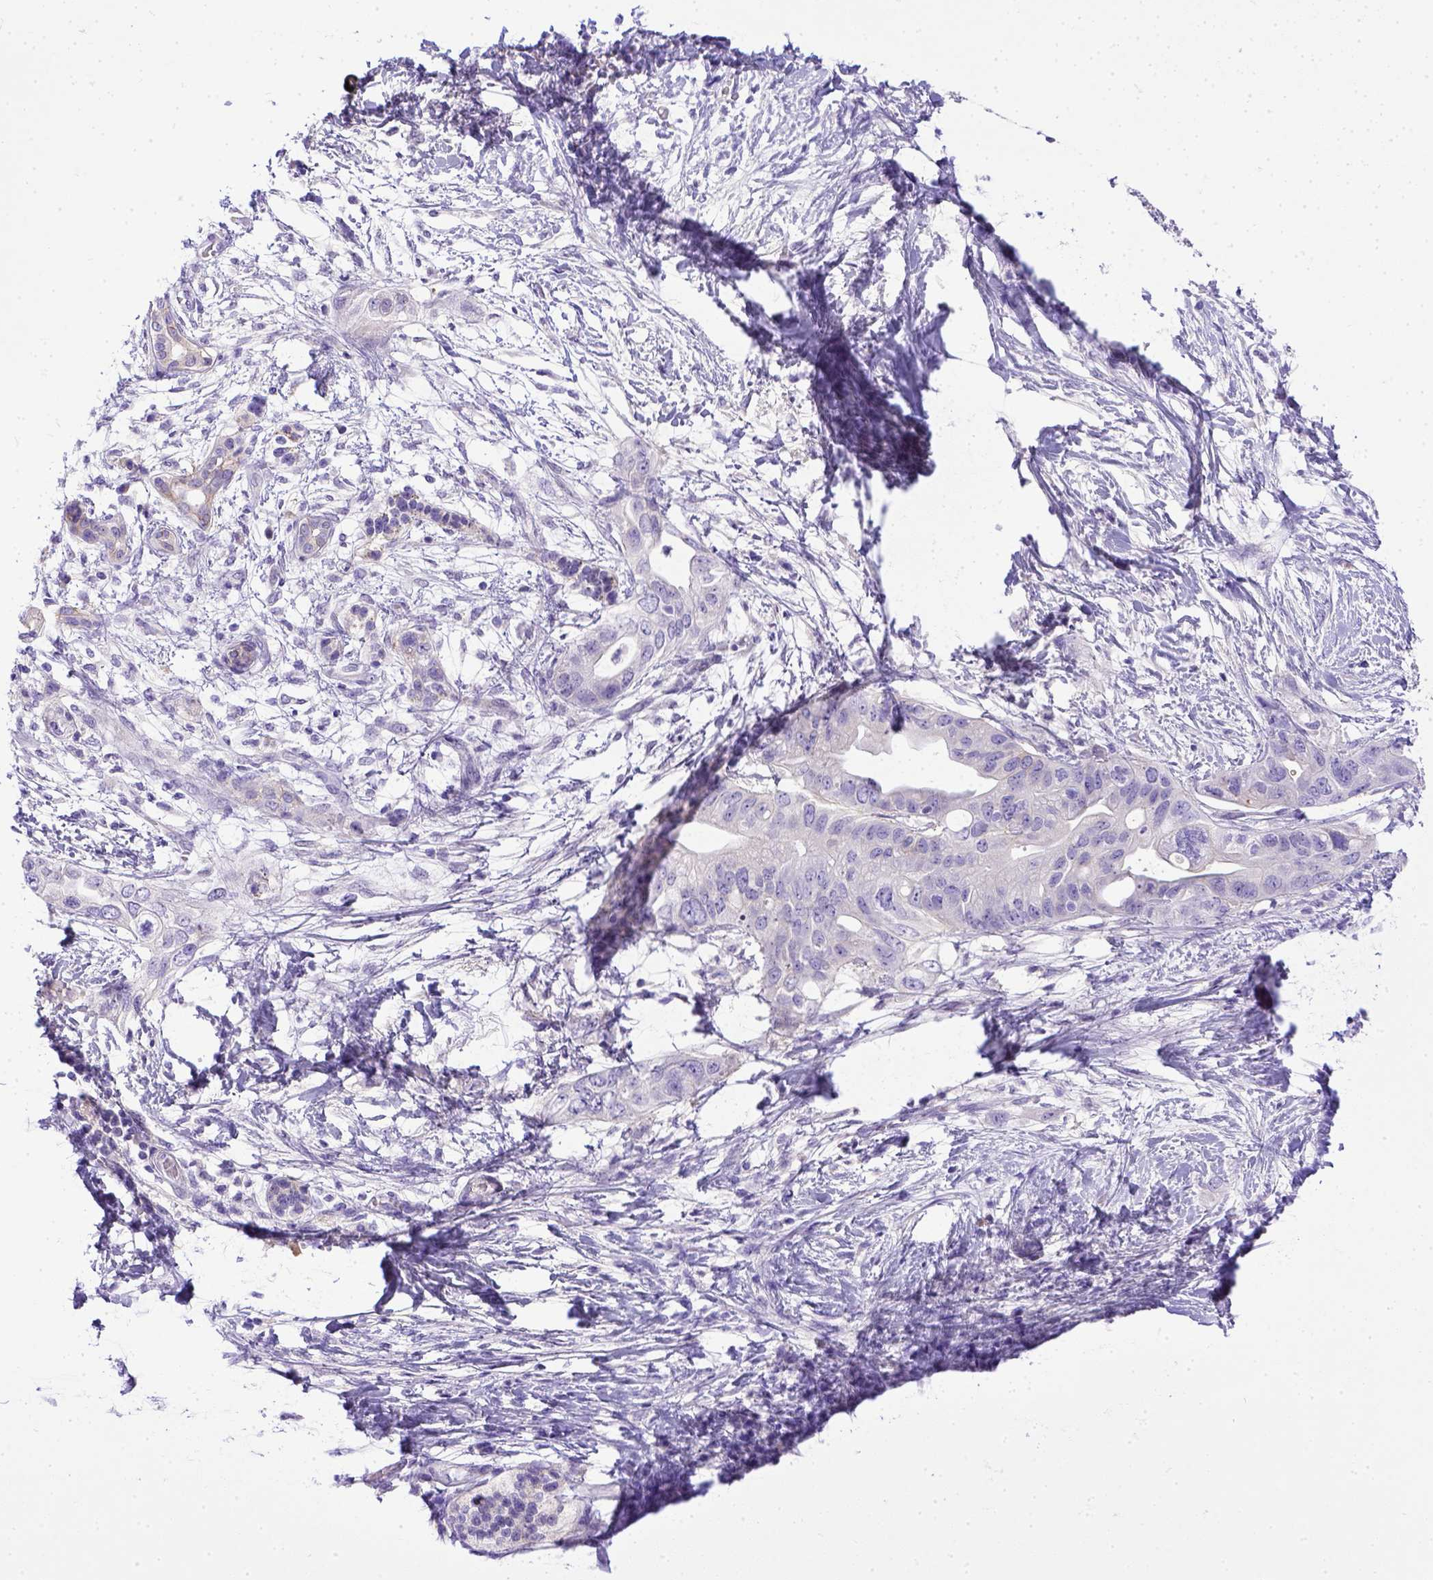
{"staining": {"intensity": "negative", "quantity": "none", "location": "none"}, "tissue": "pancreatic cancer", "cell_type": "Tumor cells", "image_type": "cancer", "snomed": [{"axis": "morphology", "description": "Adenocarcinoma, NOS"}, {"axis": "topography", "description": "Pancreas"}], "caption": "The micrograph shows no staining of tumor cells in pancreatic cancer. The staining is performed using DAB (3,3'-diaminobenzidine) brown chromogen with nuclei counter-stained in using hematoxylin.", "gene": "BTN1A1", "patient": {"sex": "female", "age": 72}}